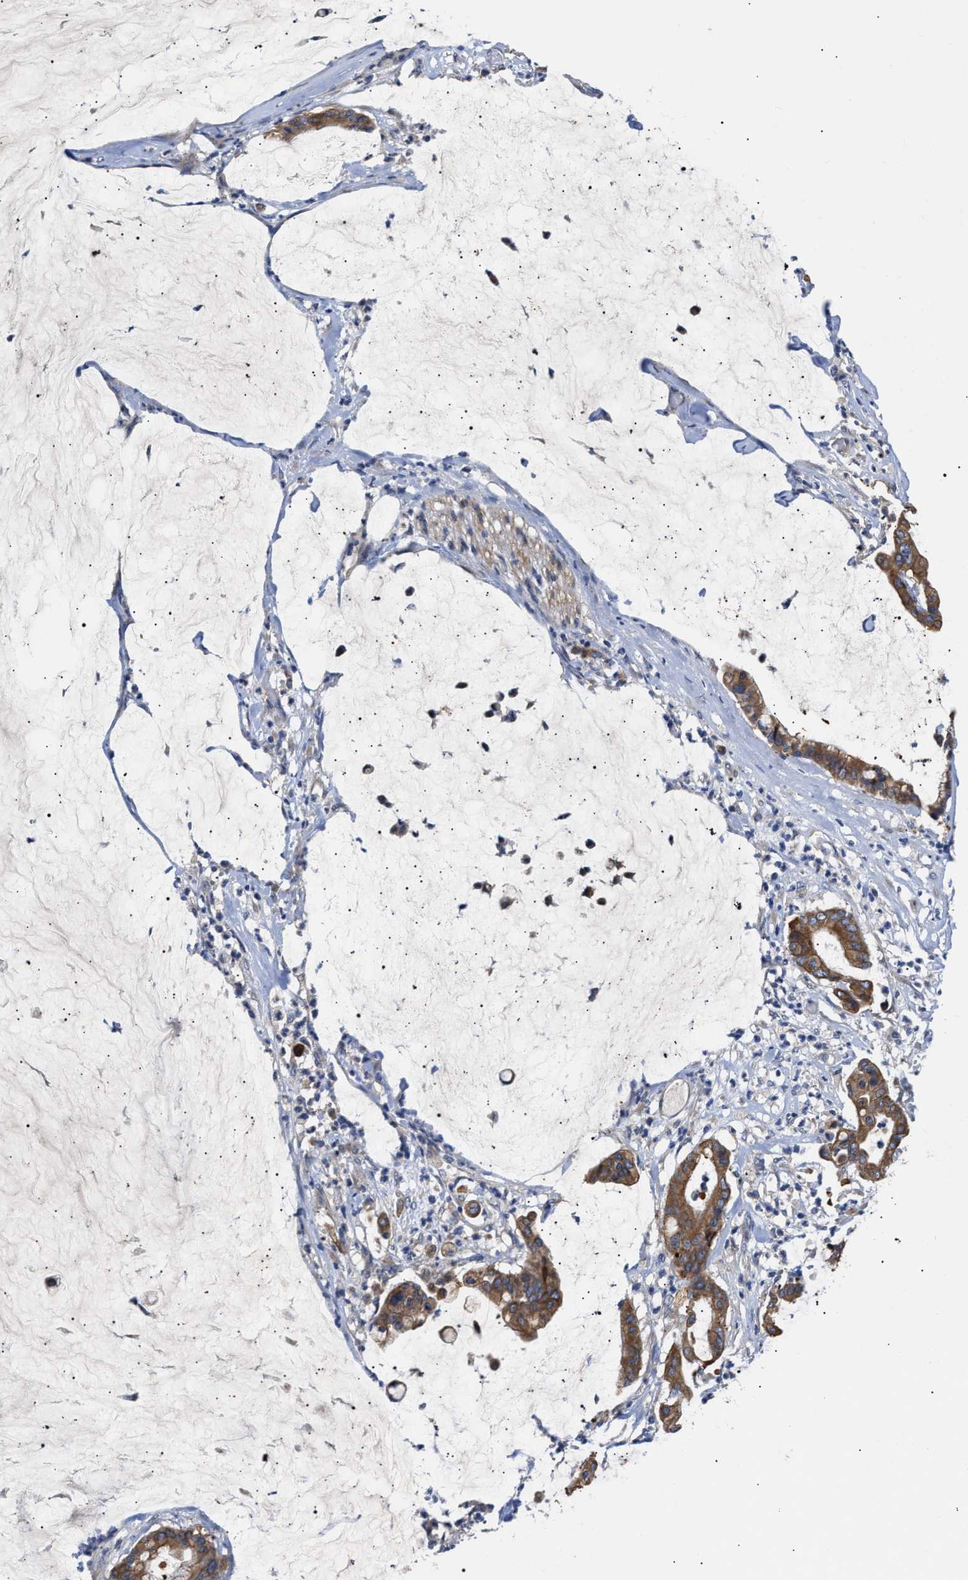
{"staining": {"intensity": "moderate", "quantity": ">75%", "location": "cytoplasmic/membranous"}, "tissue": "pancreatic cancer", "cell_type": "Tumor cells", "image_type": "cancer", "snomed": [{"axis": "morphology", "description": "Adenocarcinoma, NOS"}, {"axis": "topography", "description": "Pancreas"}], "caption": "Human adenocarcinoma (pancreatic) stained with a brown dye reveals moderate cytoplasmic/membranous positive staining in about >75% of tumor cells.", "gene": "CCDC146", "patient": {"sex": "male", "age": 41}}